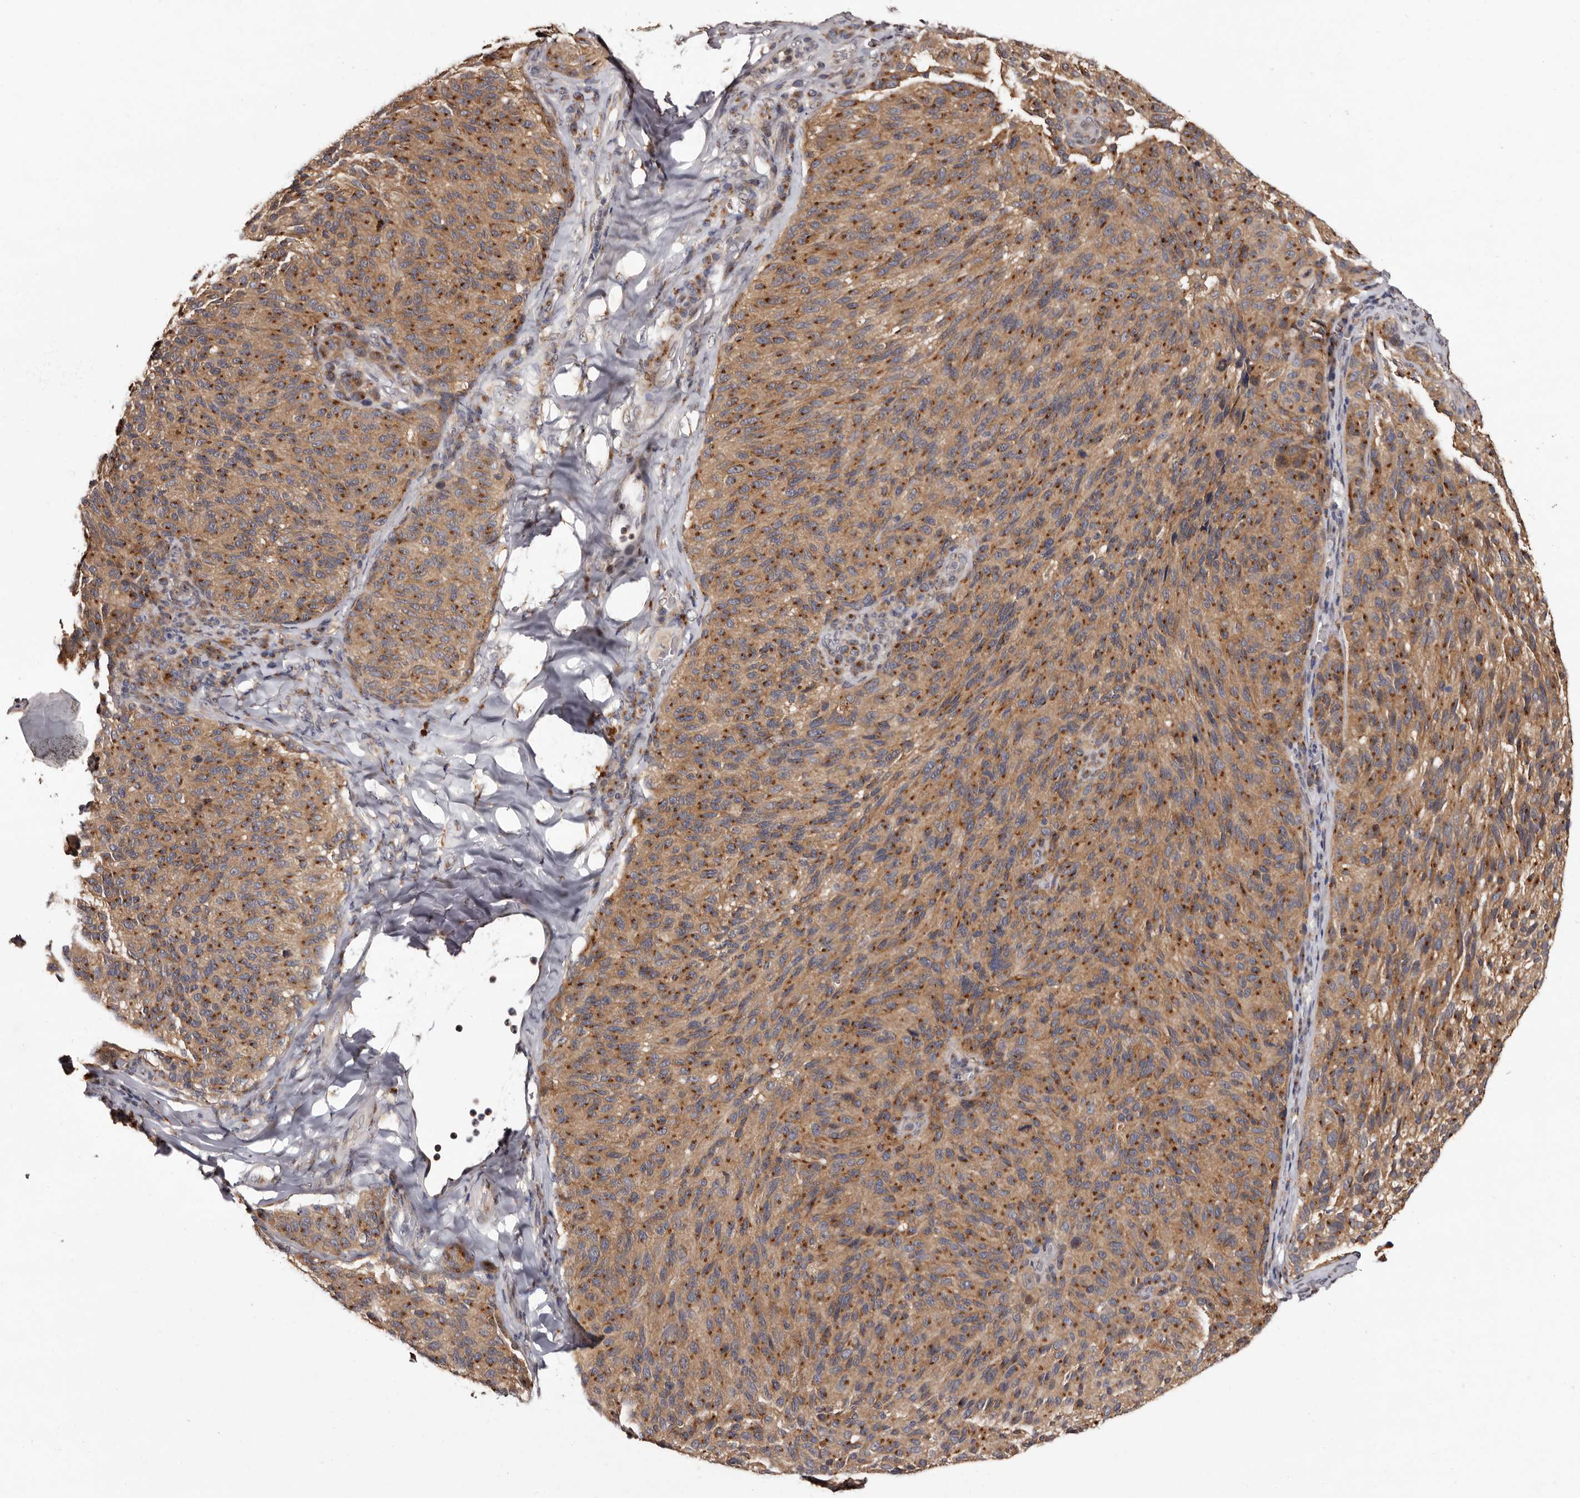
{"staining": {"intensity": "moderate", "quantity": ">75%", "location": "cytoplasmic/membranous"}, "tissue": "melanoma", "cell_type": "Tumor cells", "image_type": "cancer", "snomed": [{"axis": "morphology", "description": "Malignant melanoma, NOS"}, {"axis": "topography", "description": "Skin"}], "caption": "High-magnification brightfield microscopy of malignant melanoma stained with DAB (3,3'-diaminobenzidine) (brown) and counterstained with hematoxylin (blue). tumor cells exhibit moderate cytoplasmic/membranous expression is present in approximately>75% of cells.", "gene": "FAM91A1", "patient": {"sex": "female", "age": 73}}